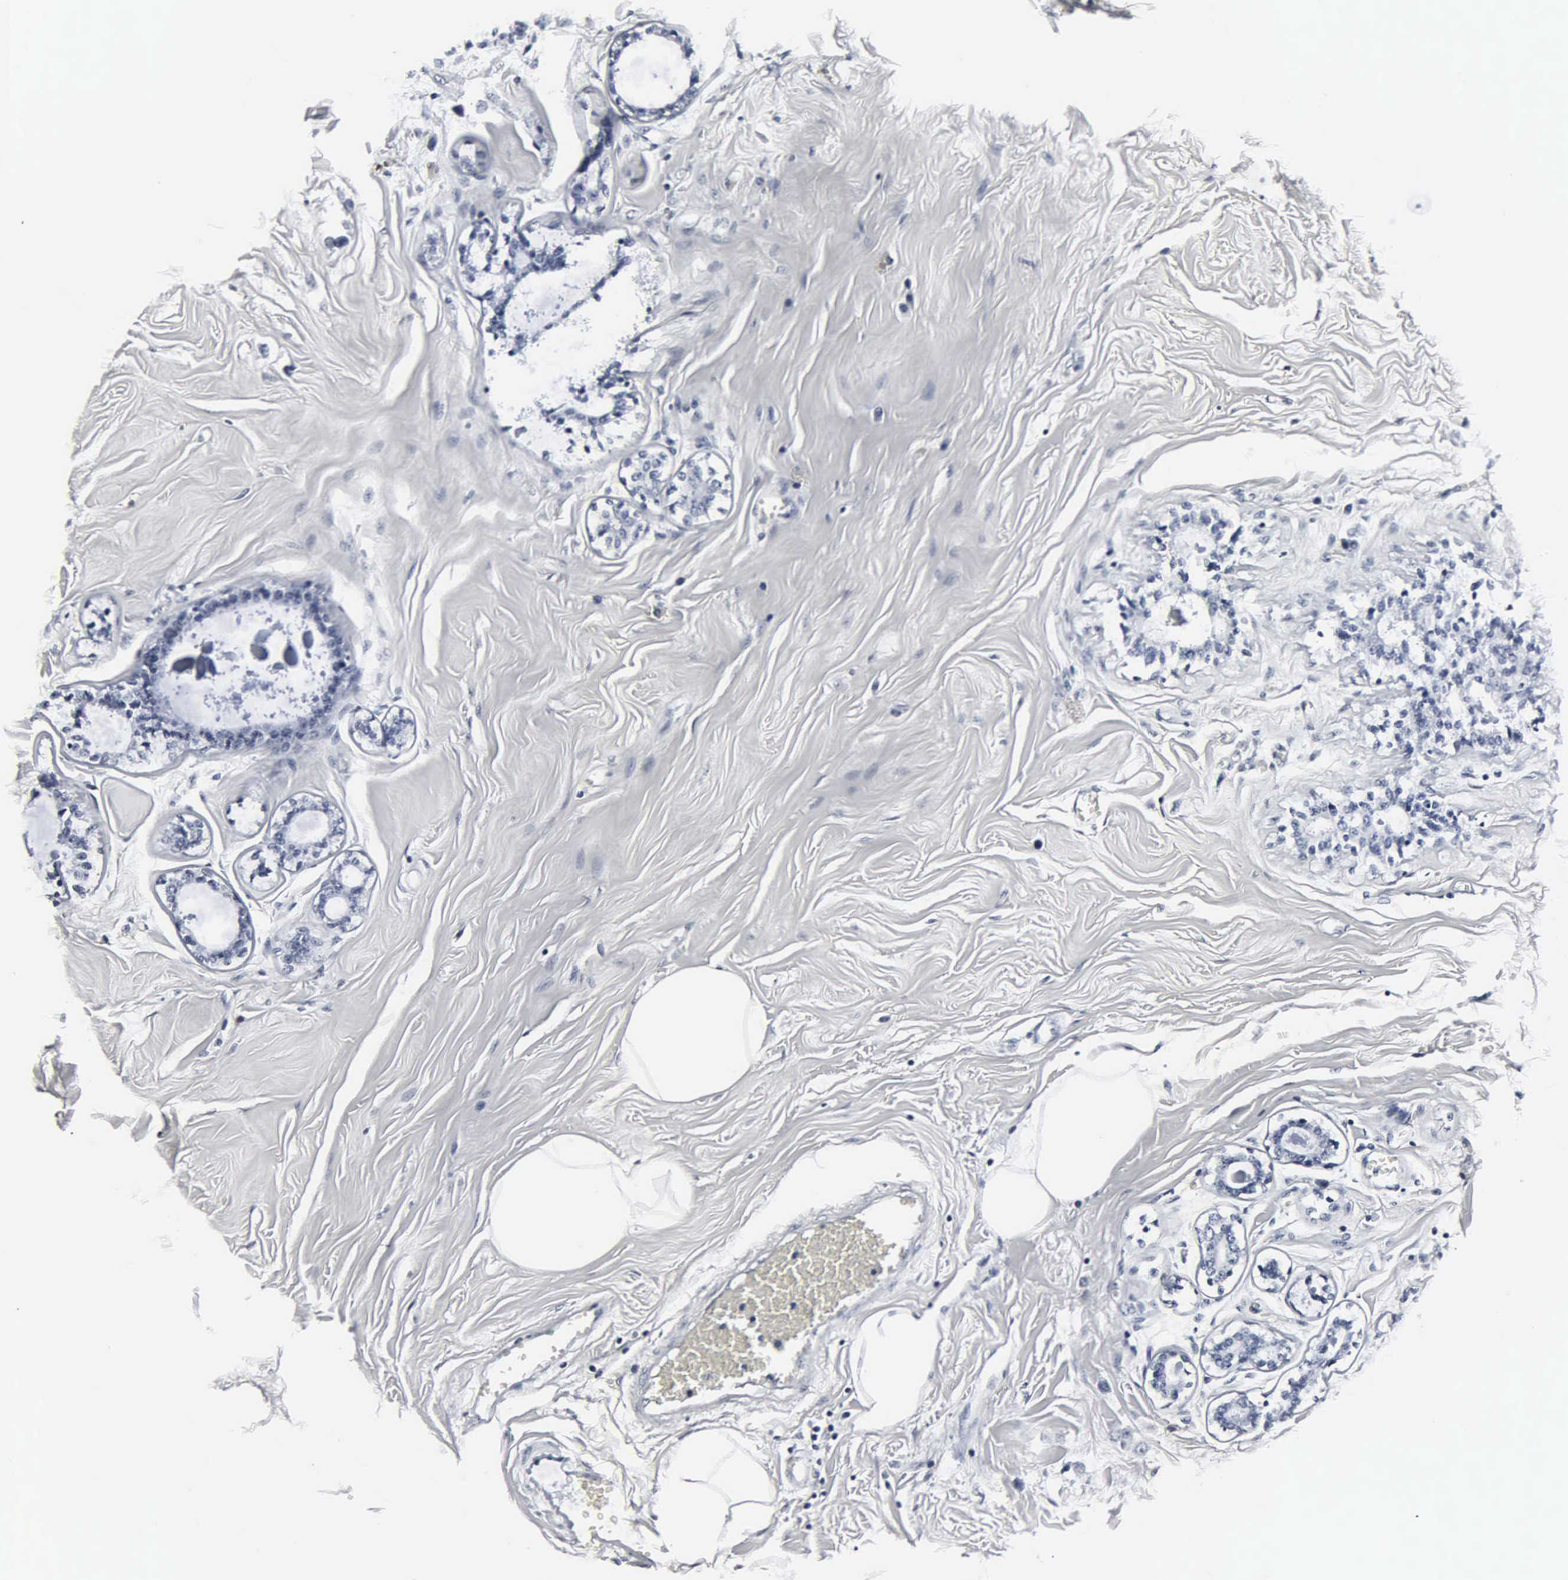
{"staining": {"intensity": "negative", "quantity": "none", "location": "none"}, "tissue": "breast cancer", "cell_type": "Tumor cells", "image_type": "cancer", "snomed": [{"axis": "morphology", "description": "Lobular carcinoma"}, {"axis": "topography", "description": "Breast"}], "caption": "Immunohistochemistry of human breast cancer shows no expression in tumor cells.", "gene": "DGCR2", "patient": {"sex": "female", "age": 51}}